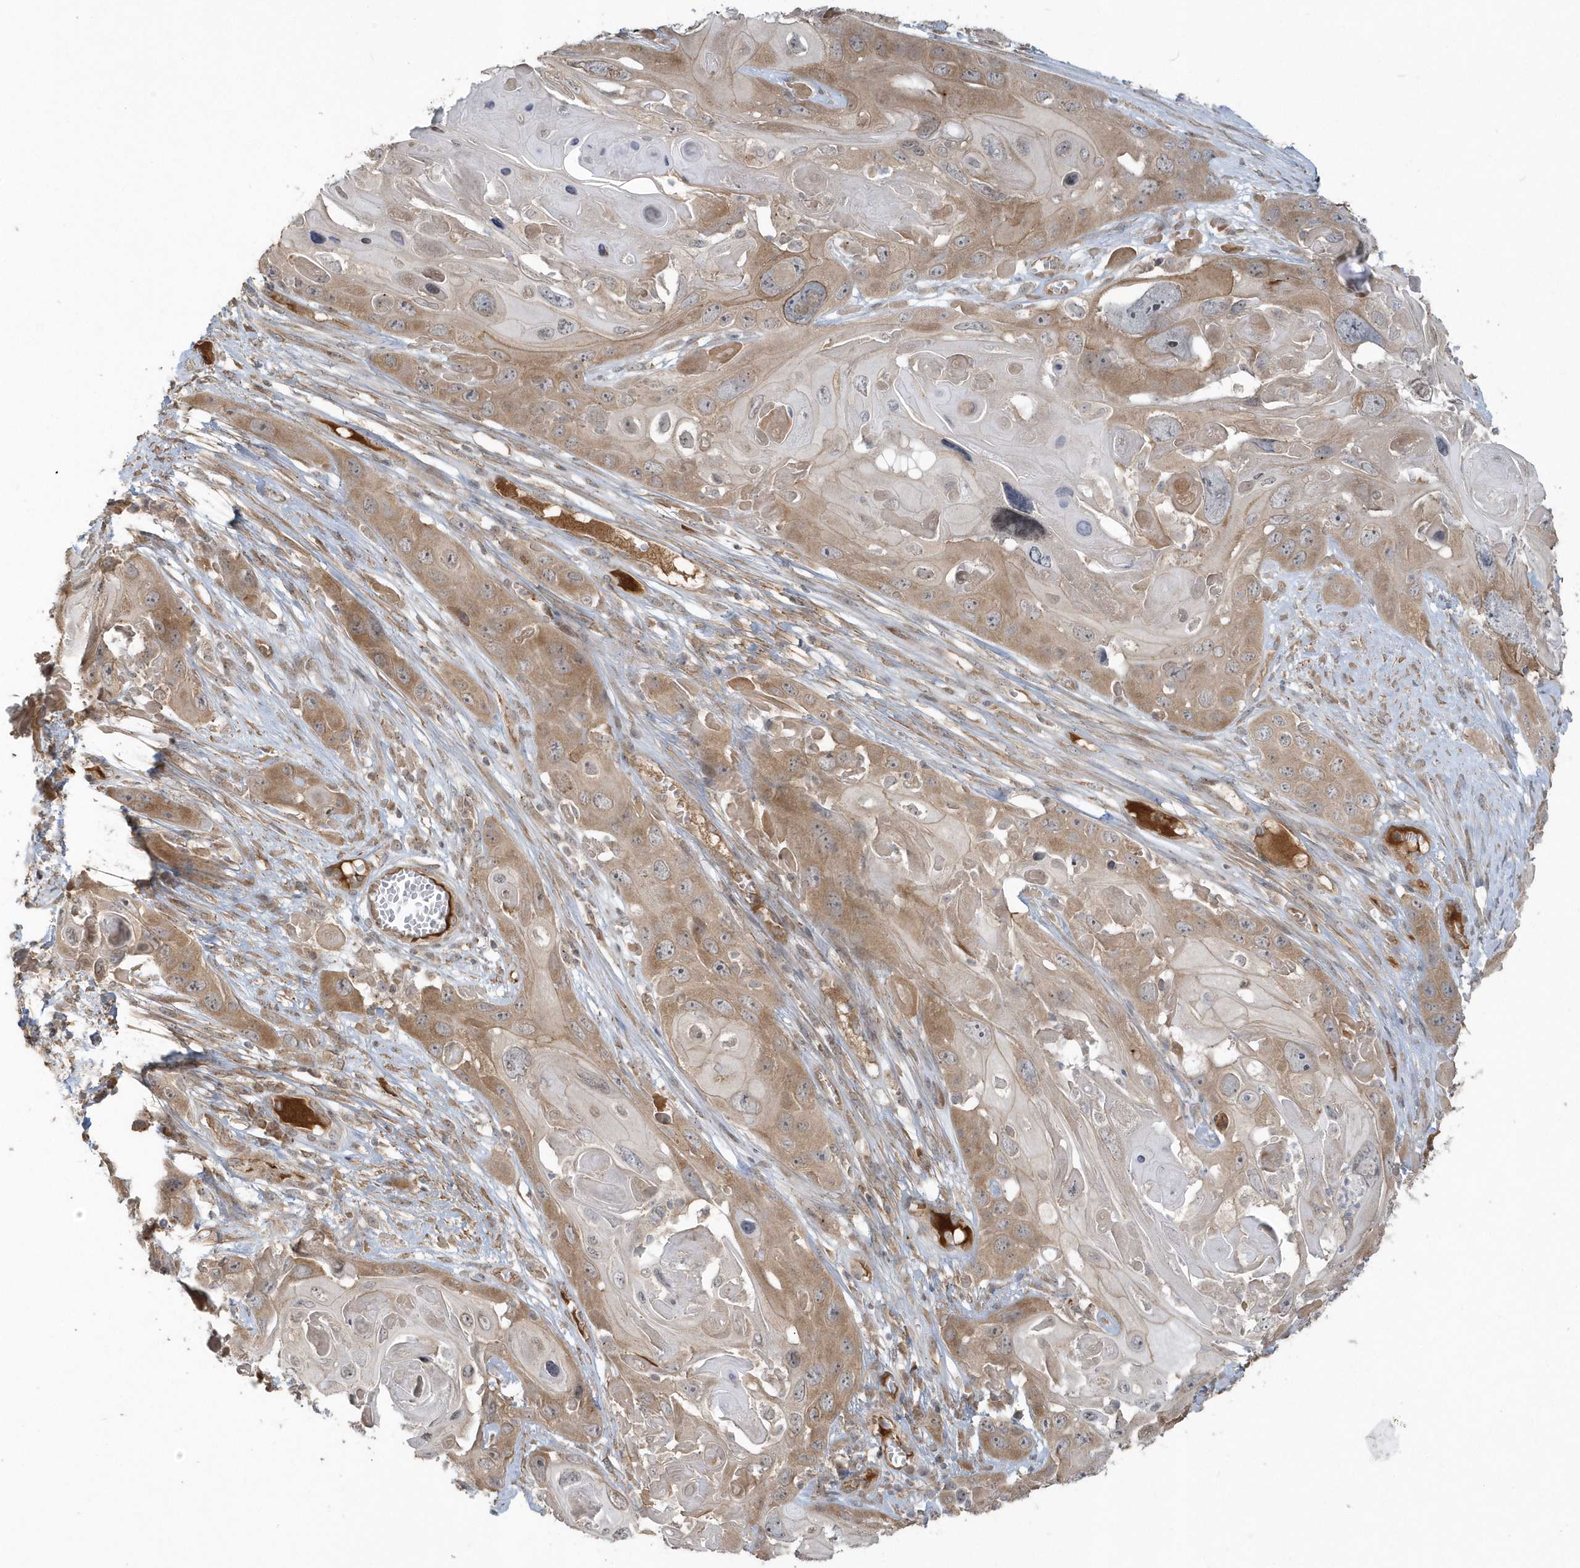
{"staining": {"intensity": "moderate", "quantity": ">75%", "location": "cytoplasmic/membranous"}, "tissue": "skin cancer", "cell_type": "Tumor cells", "image_type": "cancer", "snomed": [{"axis": "morphology", "description": "Squamous cell carcinoma, NOS"}, {"axis": "topography", "description": "Skin"}], "caption": "Skin squamous cell carcinoma tissue demonstrates moderate cytoplasmic/membranous positivity in approximately >75% of tumor cells", "gene": "STIM2", "patient": {"sex": "male", "age": 55}}